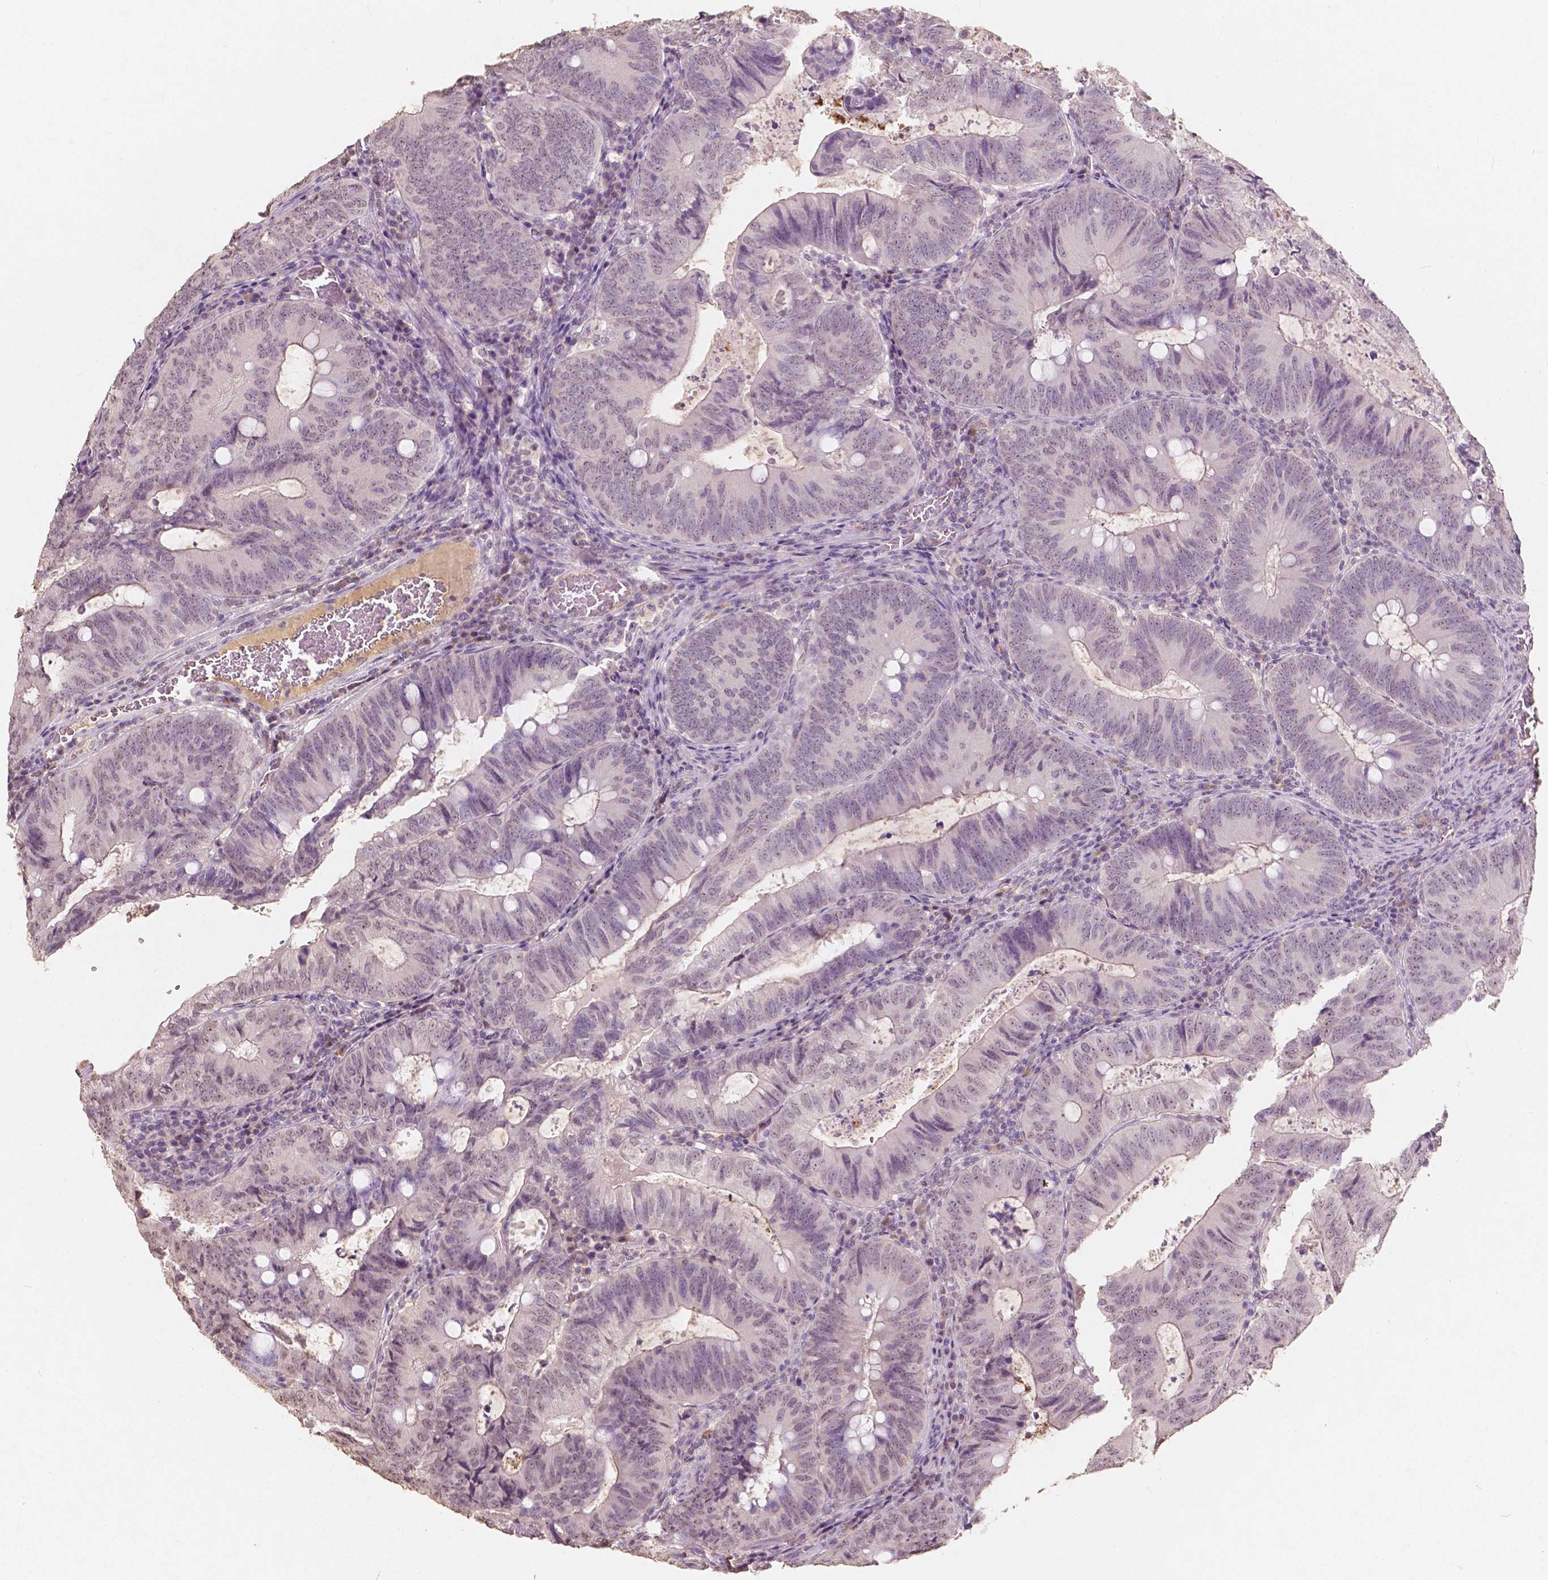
{"staining": {"intensity": "weak", "quantity": "<25%", "location": "nuclear"}, "tissue": "colorectal cancer", "cell_type": "Tumor cells", "image_type": "cancer", "snomed": [{"axis": "morphology", "description": "Adenocarcinoma, NOS"}, {"axis": "topography", "description": "Colon"}], "caption": "IHC of human adenocarcinoma (colorectal) demonstrates no positivity in tumor cells.", "gene": "SOX15", "patient": {"sex": "male", "age": 67}}